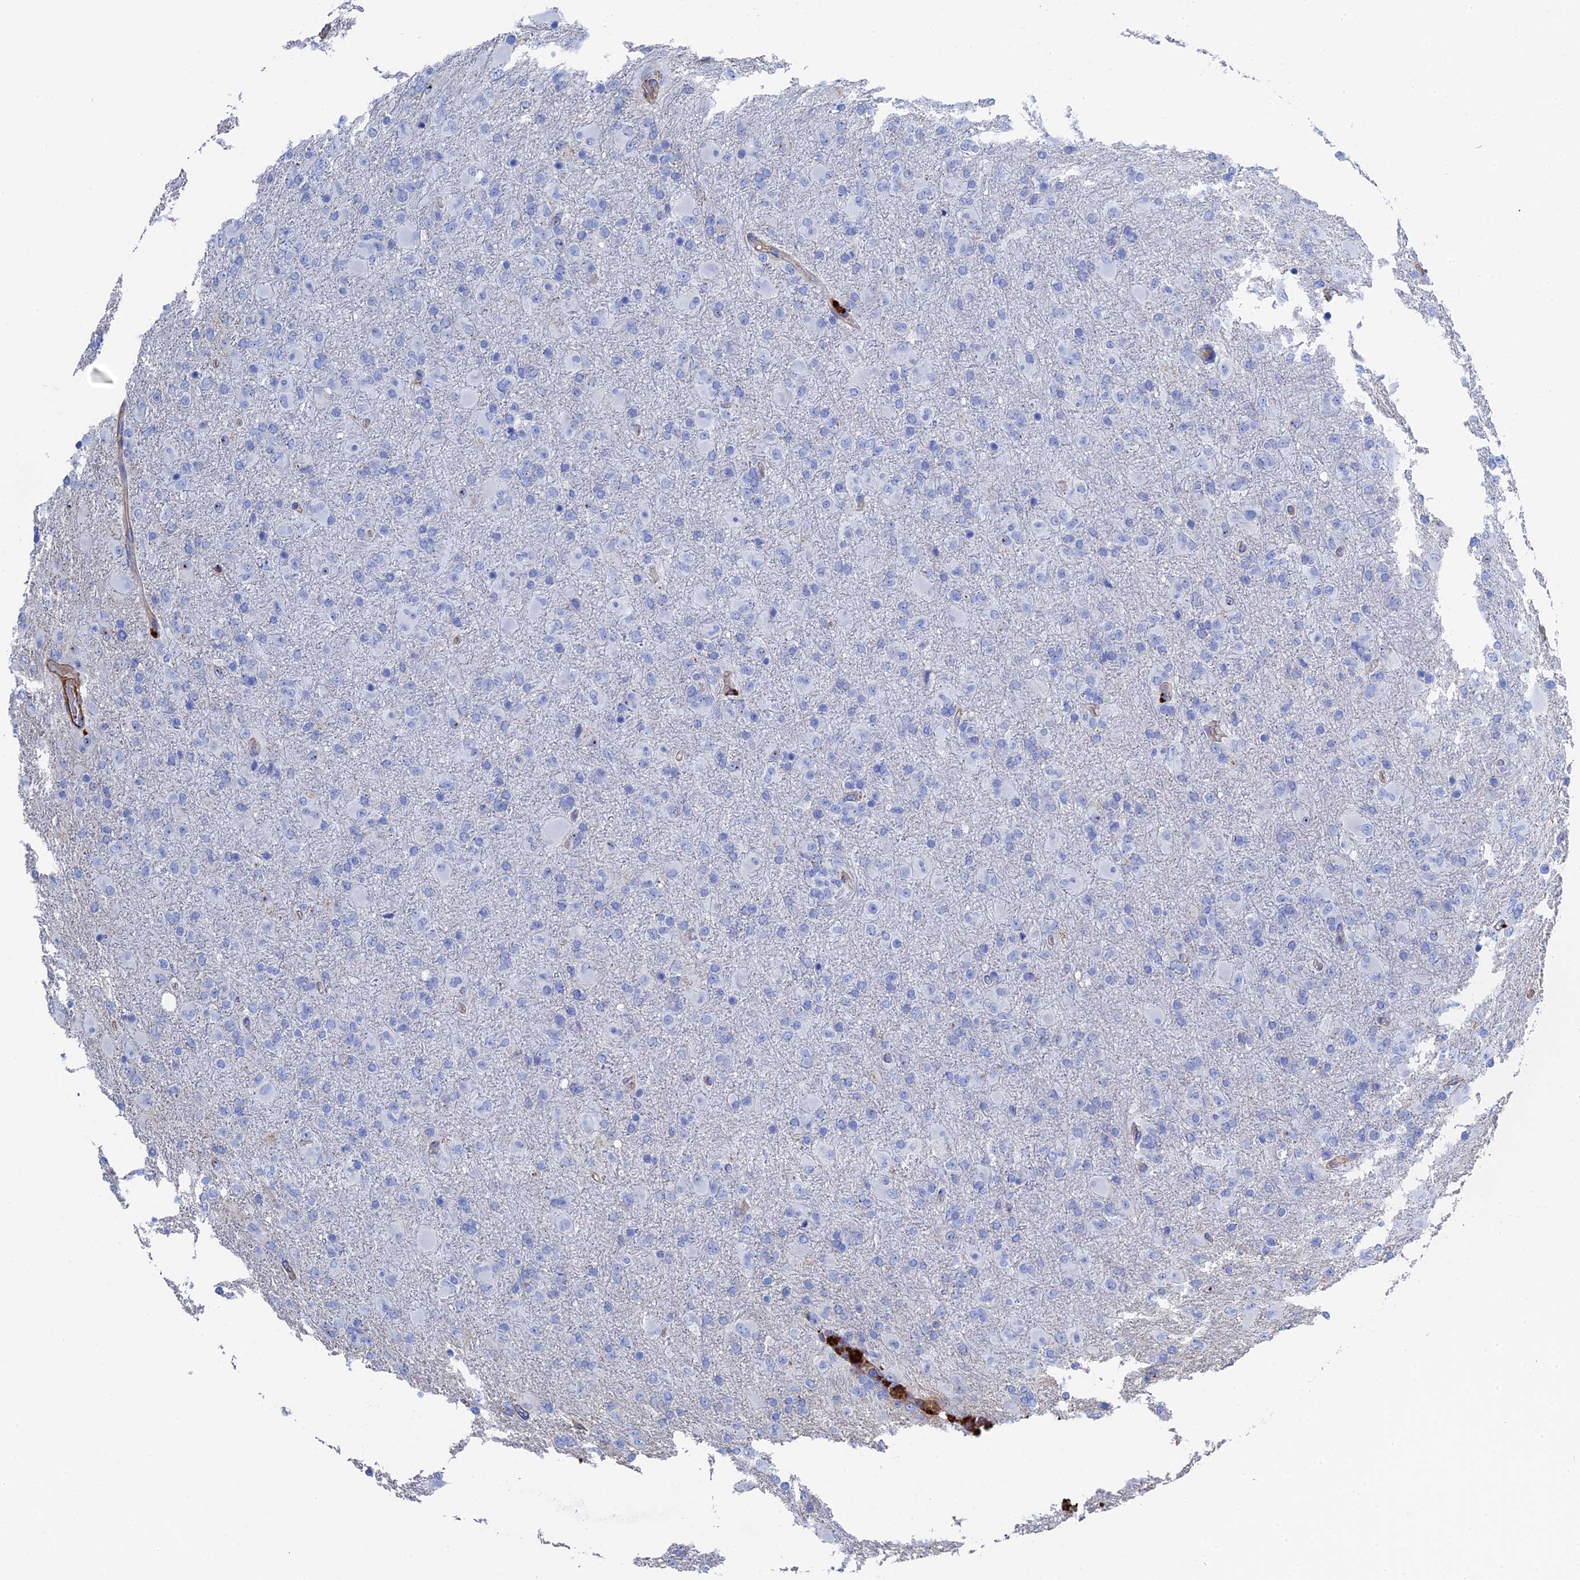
{"staining": {"intensity": "negative", "quantity": "none", "location": "none"}, "tissue": "glioma", "cell_type": "Tumor cells", "image_type": "cancer", "snomed": [{"axis": "morphology", "description": "Glioma, malignant, Low grade"}, {"axis": "topography", "description": "Brain"}], "caption": "DAB (3,3'-diaminobenzidine) immunohistochemical staining of malignant low-grade glioma reveals no significant staining in tumor cells. (DAB (3,3'-diaminobenzidine) IHC, high magnification).", "gene": "STRA6", "patient": {"sex": "male", "age": 65}}